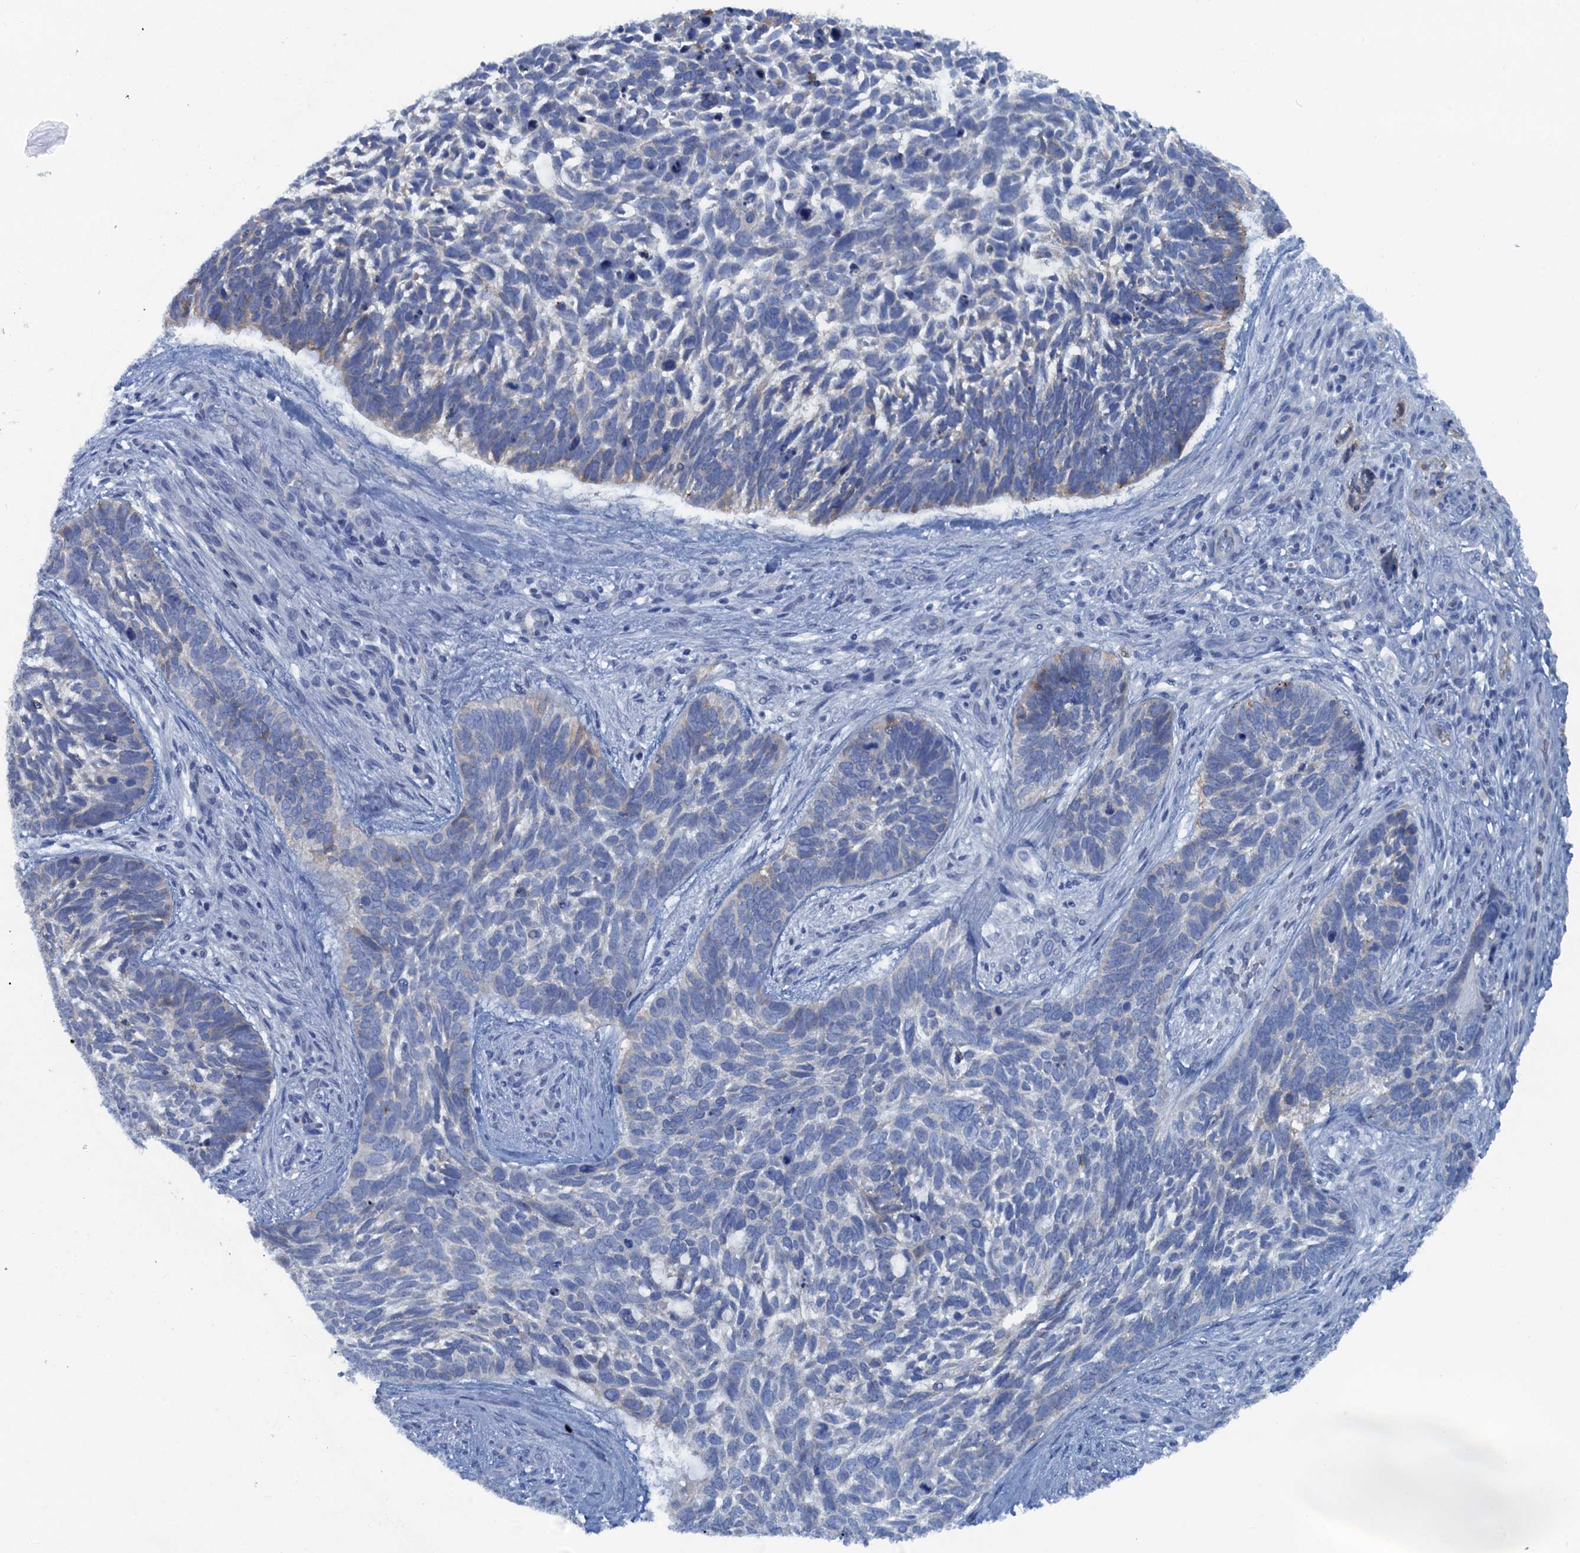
{"staining": {"intensity": "negative", "quantity": "none", "location": "none"}, "tissue": "skin cancer", "cell_type": "Tumor cells", "image_type": "cancer", "snomed": [{"axis": "morphology", "description": "Basal cell carcinoma"}, {"axis": "topography", "description": "Skin"}], "caption": "Immunohistochemistry image of human skin cancer (basal cell carcinoma) stained for a protein (brown), which reveals no expression in tumor cells. (DAB (3,3'-diaminobenzidine) immunohistochemistry with hematoxylin counter stain).", "gene": "MYADML2", "patient": {"sex": "male", "age": 88}}